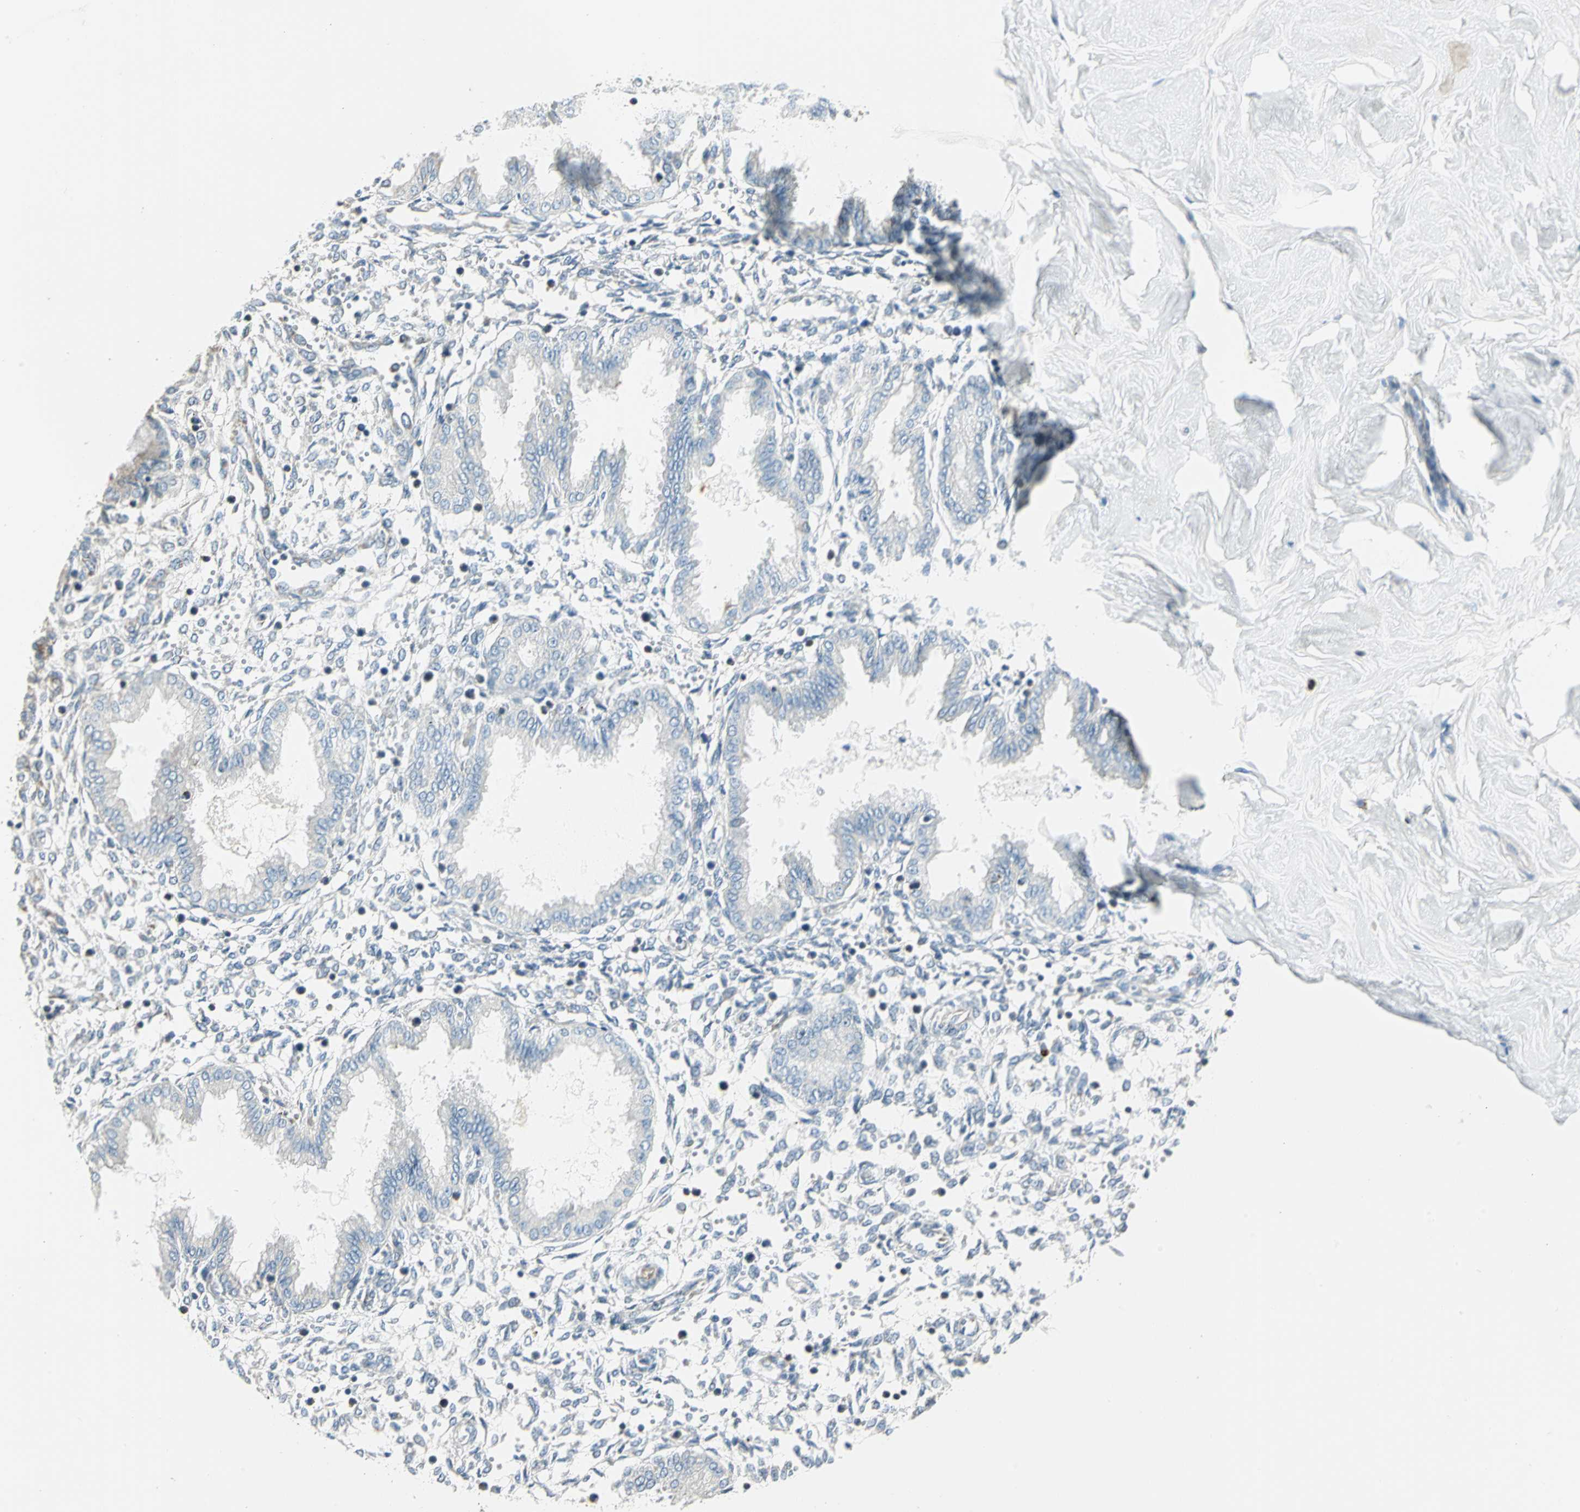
{"staining": {"intensity": "weak", "quantity": "<25%", "location": "cytoplasmic/membranous"}, "tissue": "endometrium", "cell_type": "Cells in endometrial stroma", "image_type": "normal", "snomed": [{"axis": "morphology", "description": "Normal tissue, NOS"}, {"axis": "topography", "description": "Endometrium"}], "caption": "Endometrium was stained to show a protein in brown. There is no significant staining in cells in endometrial stroma. Nuclei are stained in blue.", "gene": "ACADM", "patient": {"sex": "female", "age": 33}}